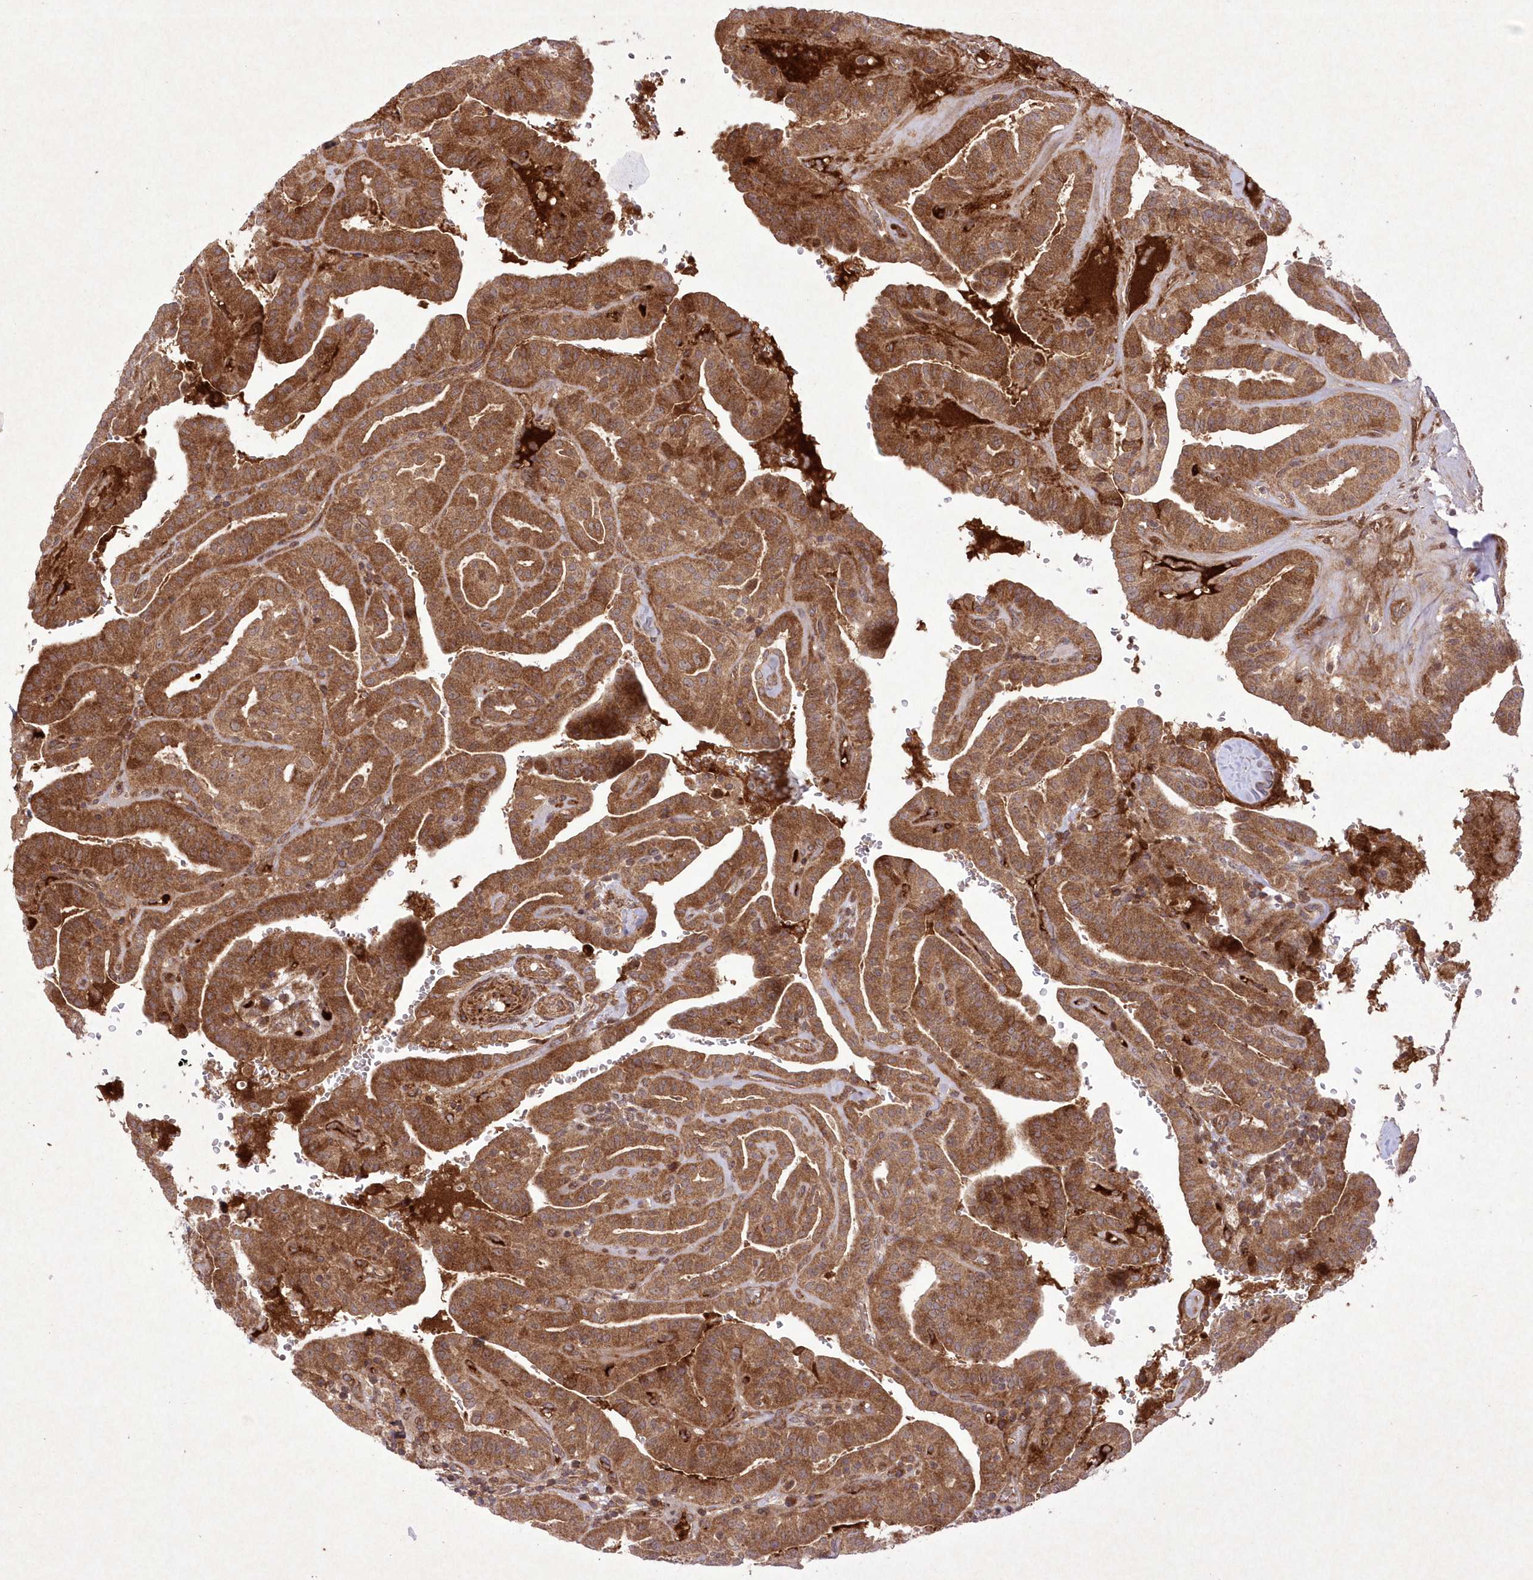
{"staining": {"intensity": "moderate", "quantity": ">75%", "location": "cytoplasmic/membranous"}, "tissue": "thyroid cancer", "cell_type": "Tumor cells", "image_type": "cancer", "snomed": [{"axis": "morphology", "description": "Papillary adenocarcinoma, NOS"}, {"axis": "topography", "description": "Thyroid gland"}], "caption": "Protein expression analysis of thyroid cancer reveals moderate cytoplasmic/membranous positivity in approximately >75% of tumor cells.", "gene": "APOM", "patient": {"sex": "male", "age": 77}}